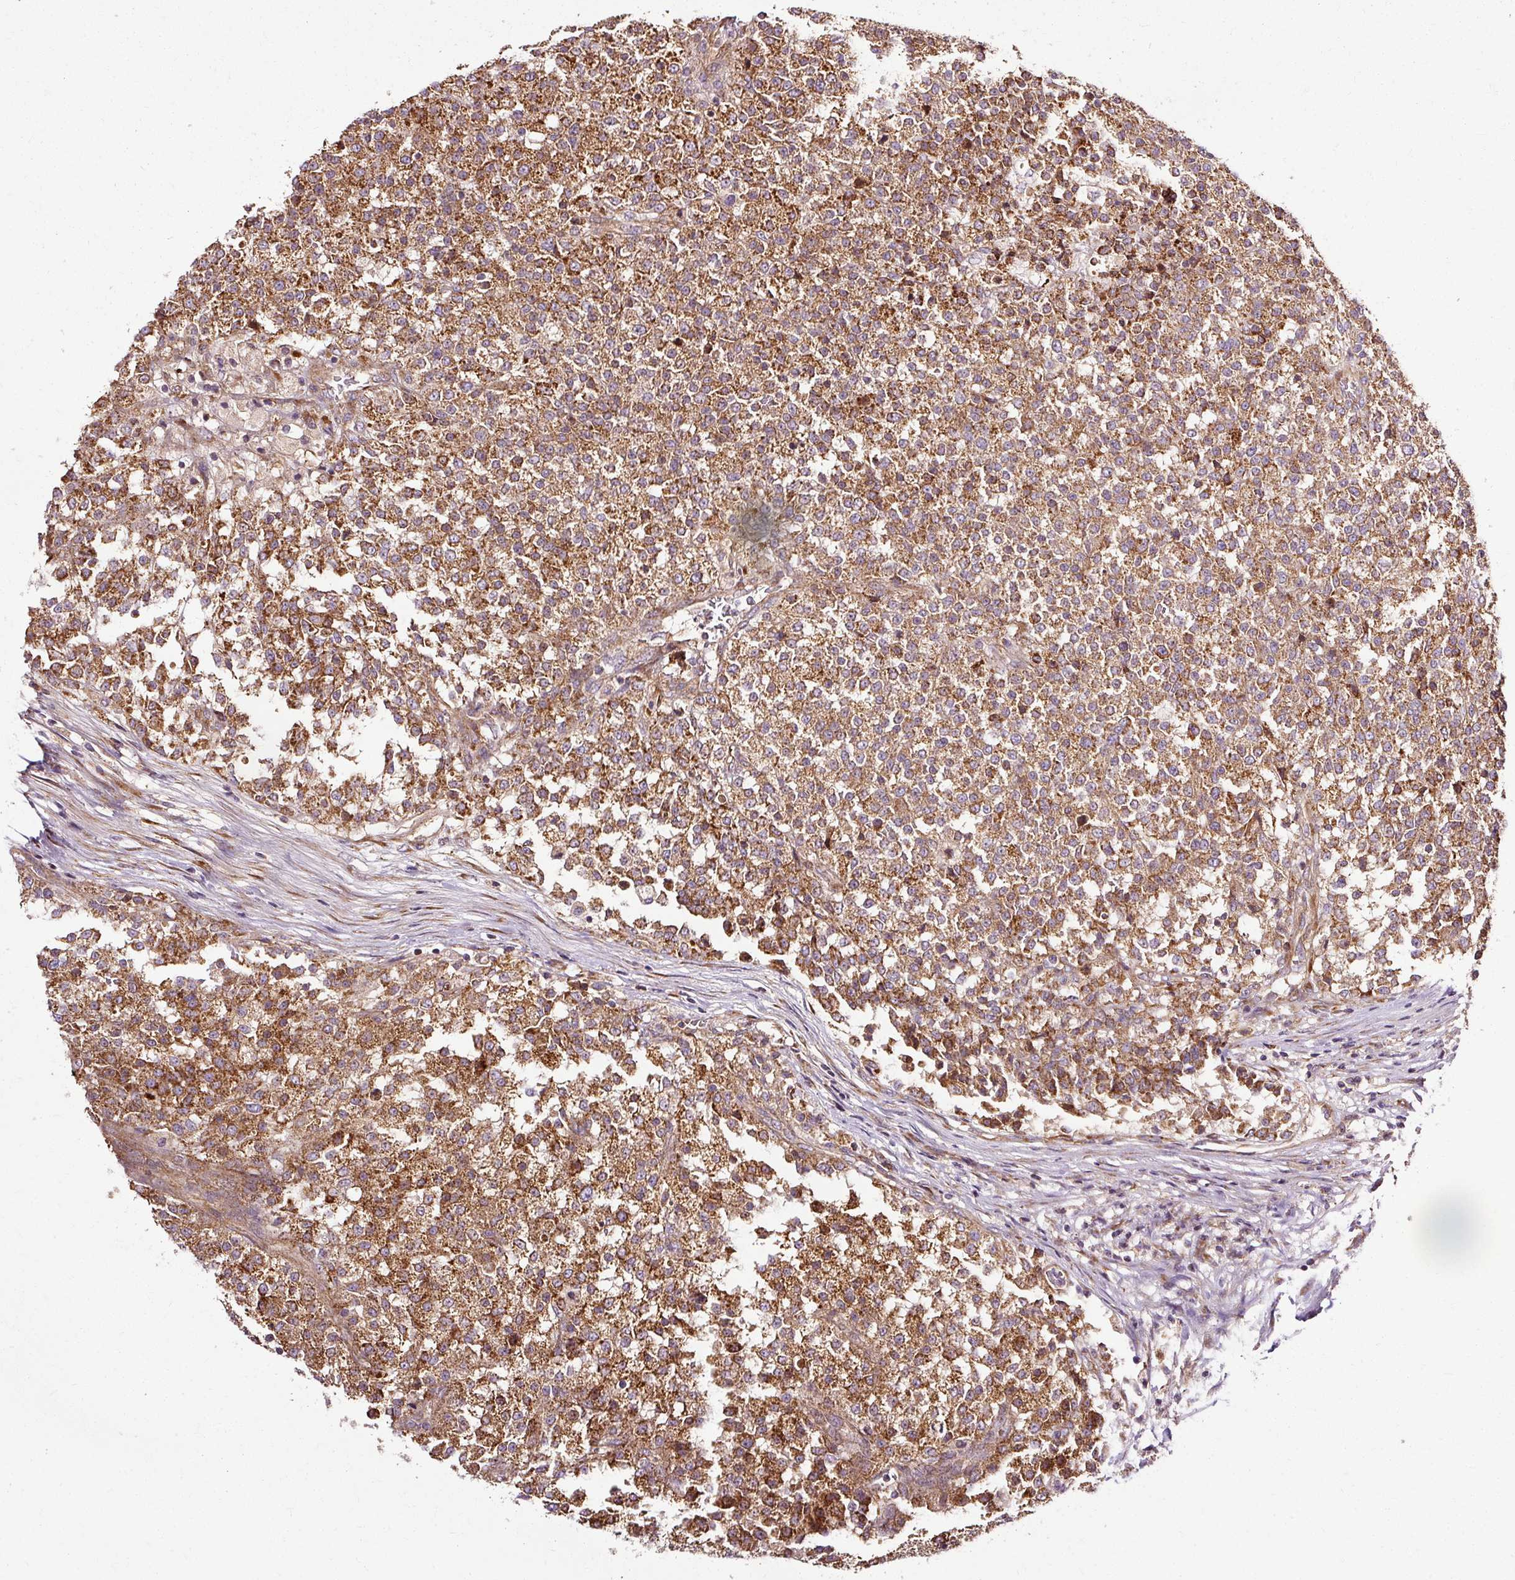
{"staining": {"intensity": "strong", "quantity": ">75%", "location": "cytoplasmic/membranous"}, "tissue": "testis cancer", "cell_type": "Tumor cells", "image_type": "cancer", "snomed": [{"axis": "morphology", "description": "Seminoma, NOS"}, {"axis": "topography", "description": "Testis"}], "caption": "This is a photomicrograph of immunohistochemistry staining of testis seminoma, which shows strong positivity in the cytoplasmic/membranous of tumor cells.", "gene": "ISCU", "patient": {"sex": "male", "age": 59}}